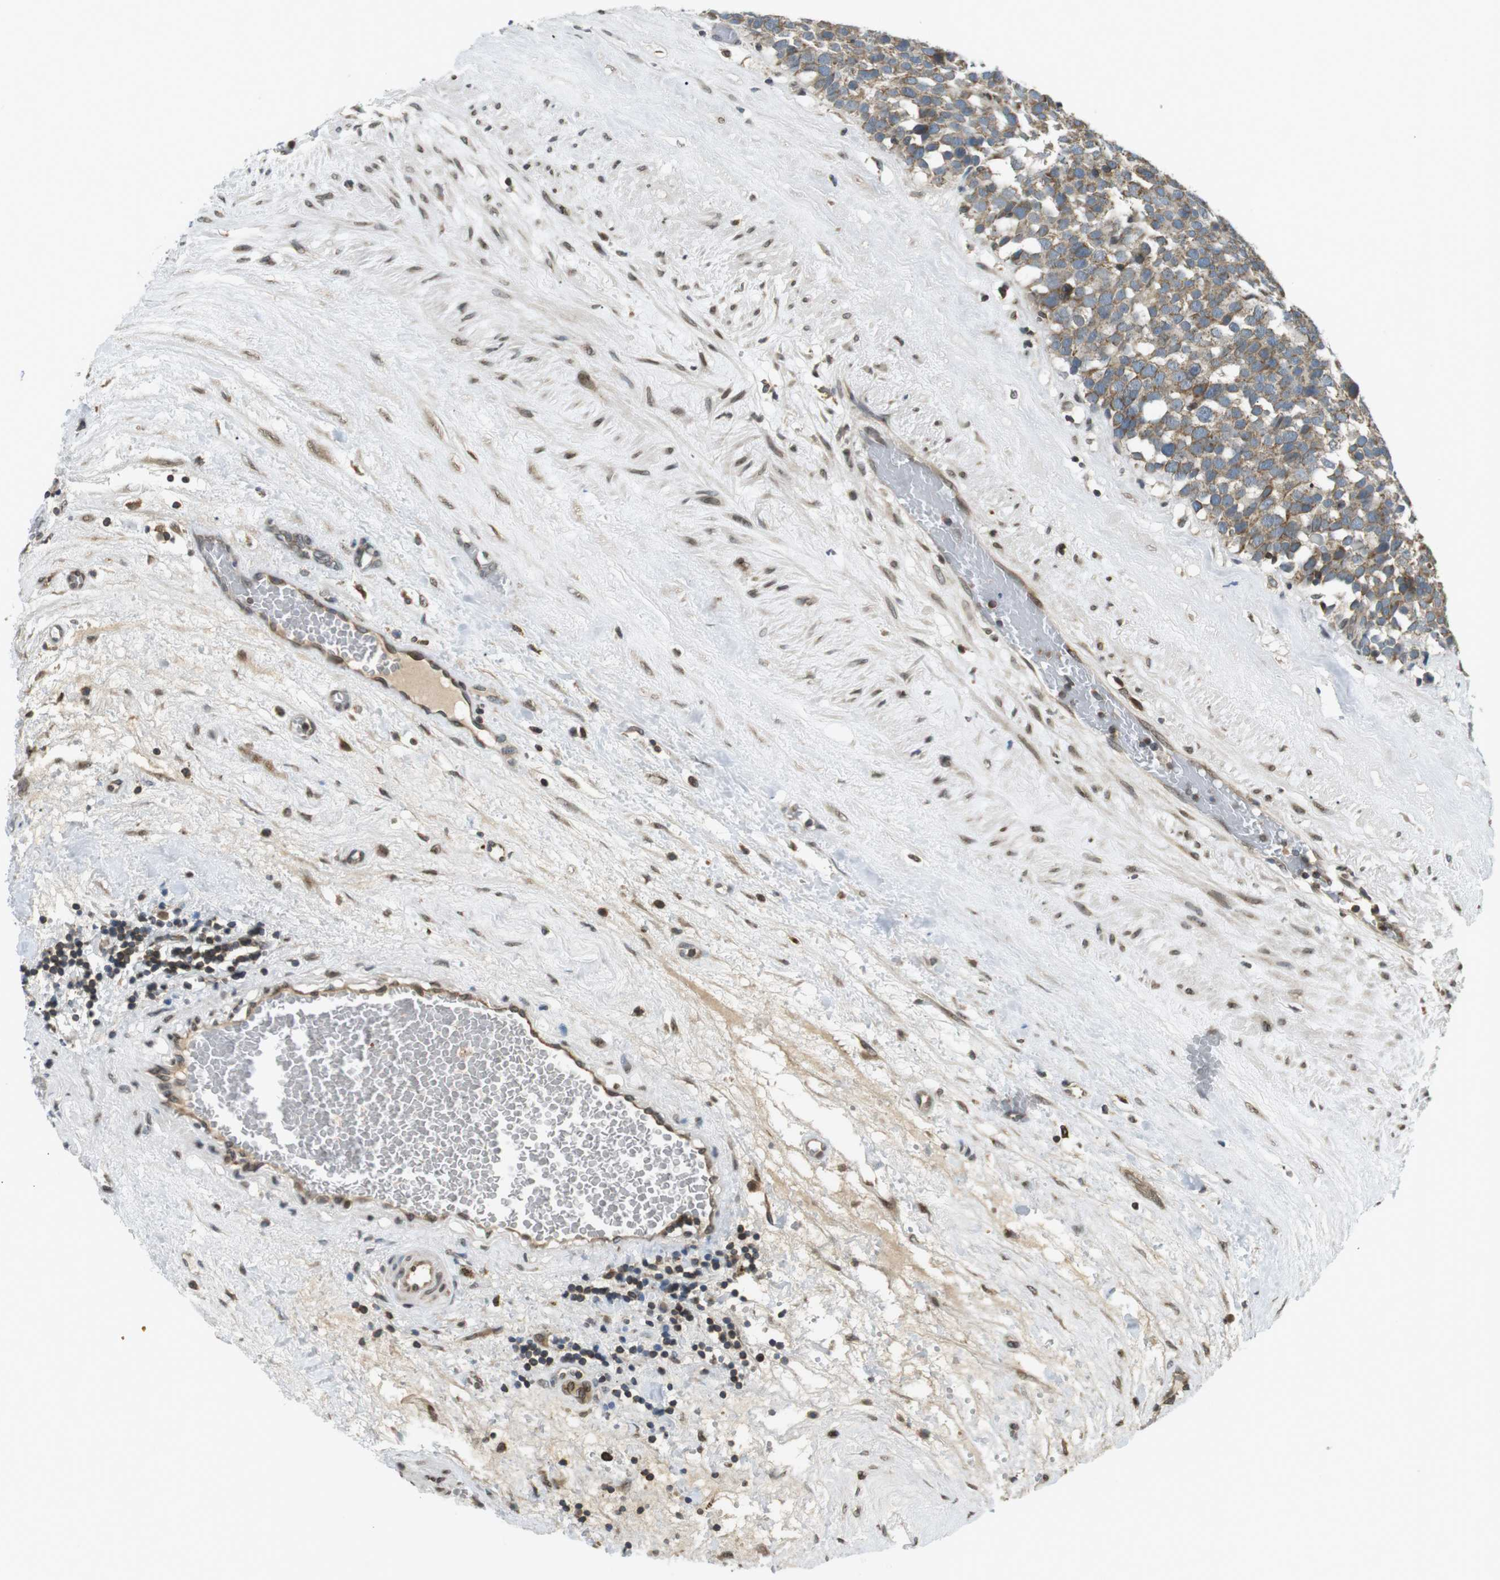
{"staining": {"intensity": "weak", "quantity": ">75%", "location": "cytoplasmic/membranous,nuclear"}, "tissue": "testis cancer", "cell_type": "Tumor cells", "image_type": "cancer", "snomed": [{"axis": "morphology", "description": "Seminoma, NOS"}, {"axis": "topography", "description": "Testis"}], "caption": "An IHC photomicrograph of tumor tissue is shown. Protein staining in brown highlights weak cytoplasmic/membranous and nuclear positivity in testis seminoma within tumor cells.", "gene": "TMX4", "patient": {"sex": "male", "age": 71}}